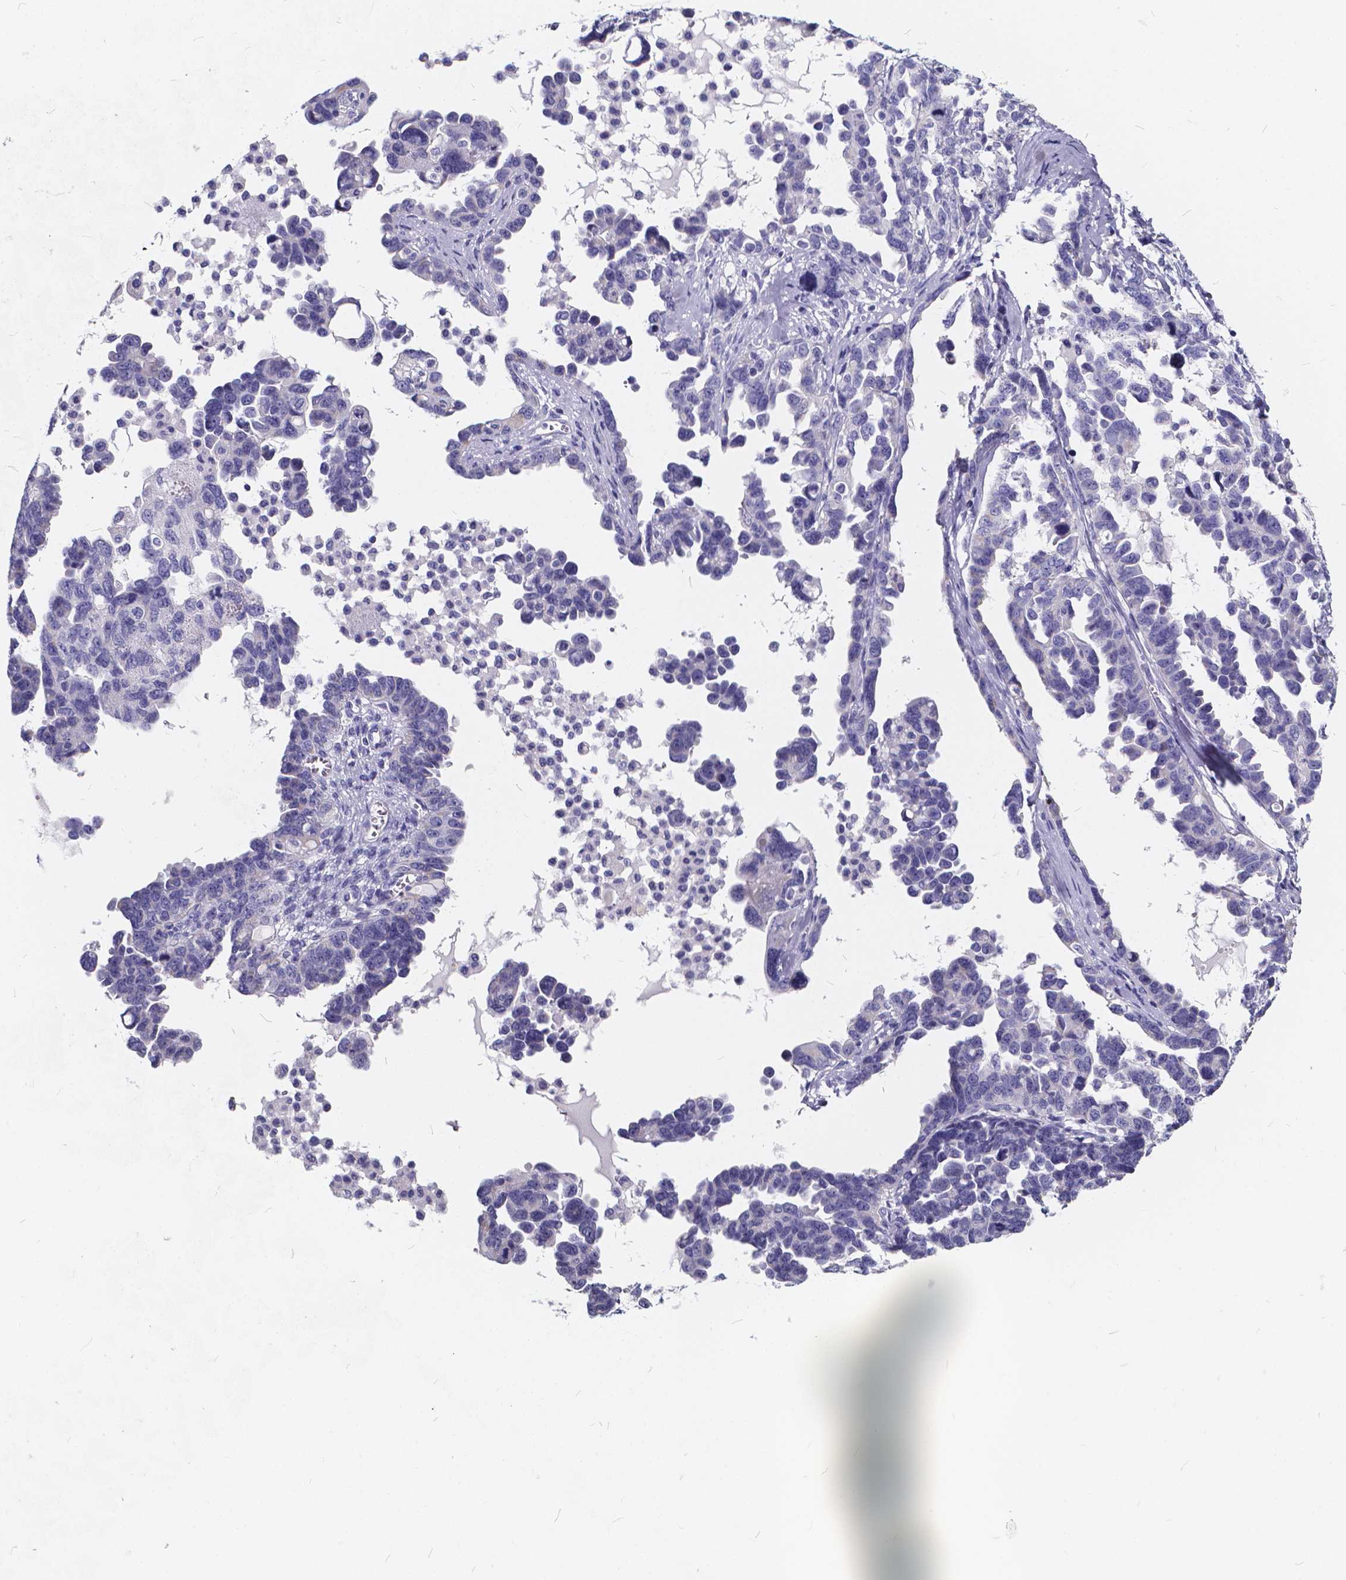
{"staining": {"intensity": "negative", "quantity": "none", "location": "none"}, "tissue": "ovarian cancer", "cell_type": "Tumor cells", "image_type": "cancer", "snomed": [{"axis": "morphology", "description": "Cystadenocarcinoma, serous, NOS"}, {"axis": "topography", "description": "Ovary"}], "caption": "Tumor cells show no significant expression in ovarian cancer (serous cystadenocarcinoma).", "gene": "SPEF2", "patient": {"sex": "female", "age": 69}}